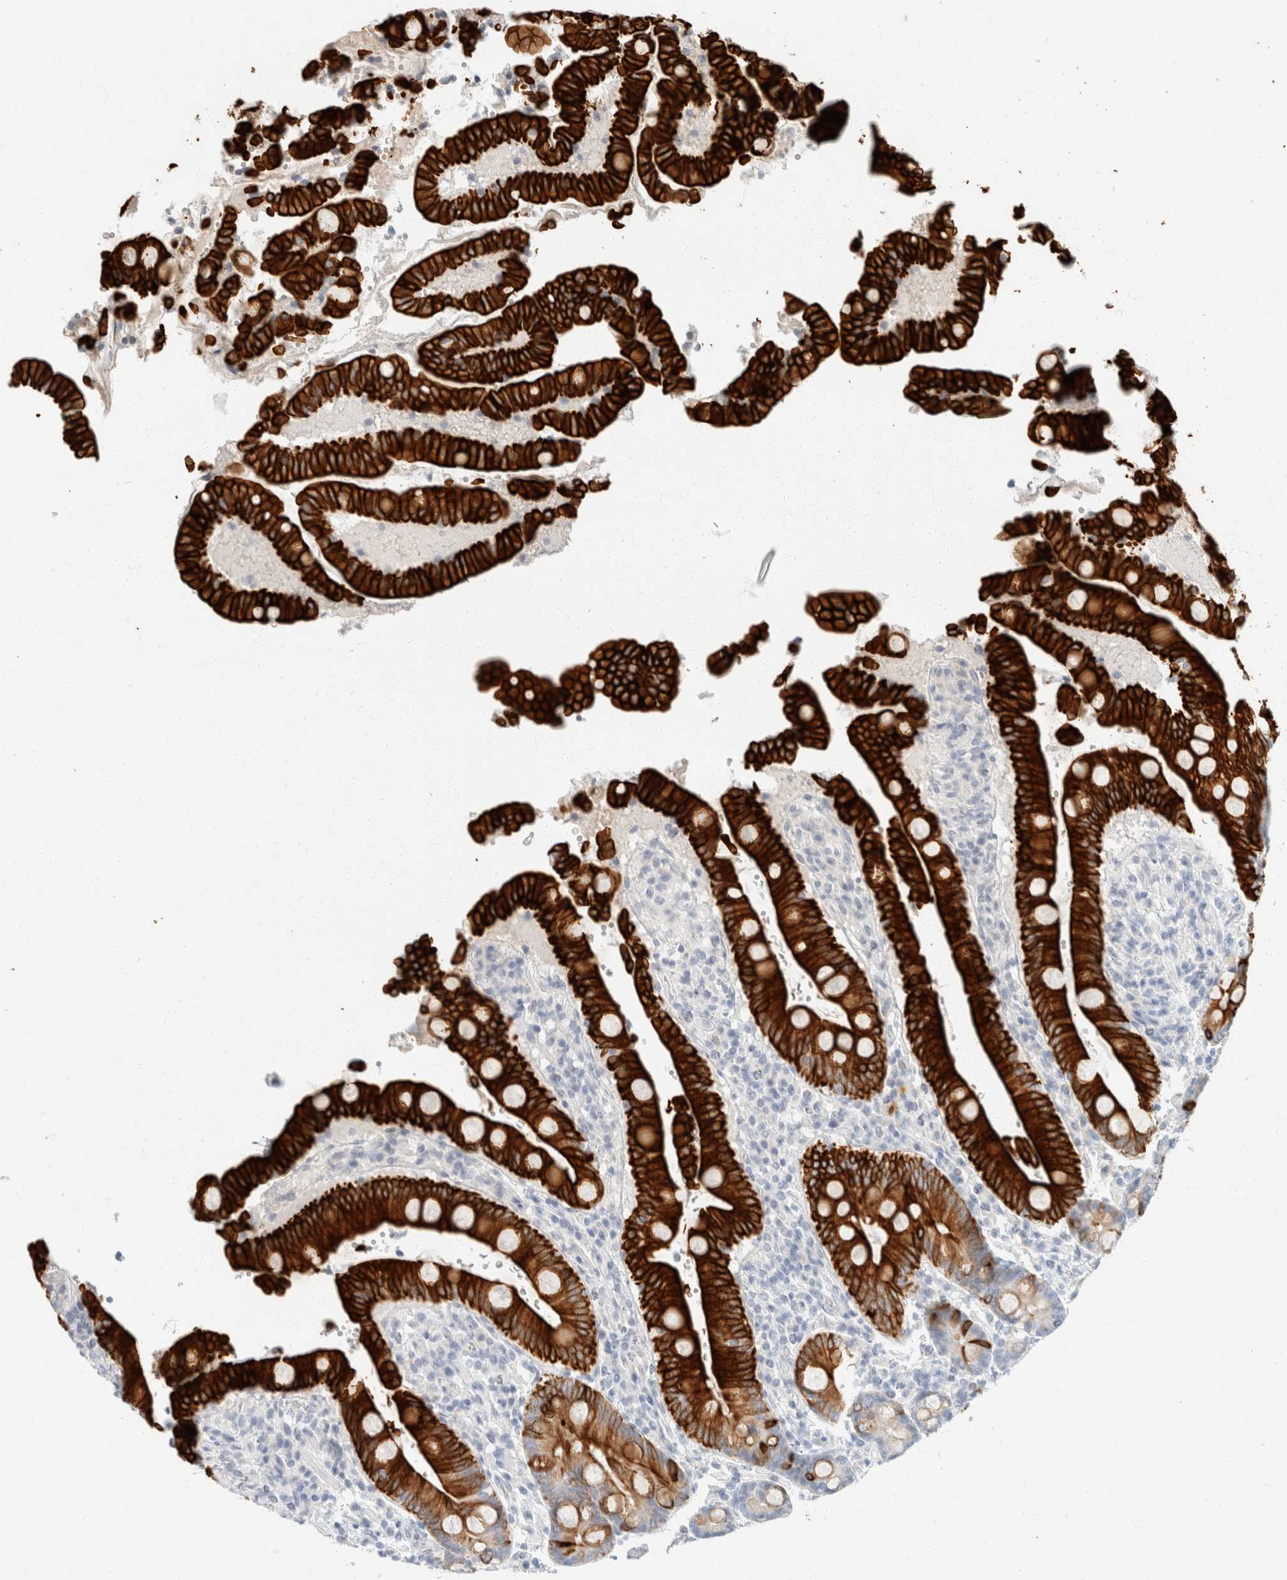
{"staining": {"intensity": "strong", "quantity": ">75%", "location": "cytoplasmic/membranous"}, "tissue": "duodenum", "cell_type": "Glandular cells", "image_type": "normal", "snomed": [{"axis": "morphology", "description": "Normal tissue, NOS"}, {"axis": "topography", "description": "Small intestine, NOS"}], "caption": "This is an image of immunohistochemistry staining of benign duodenum, which shows strong staining in the cytoplasmic/membranous of glandular cells.", "gene": "KRT20", "patient": {"sex": "female", "age": 71}}